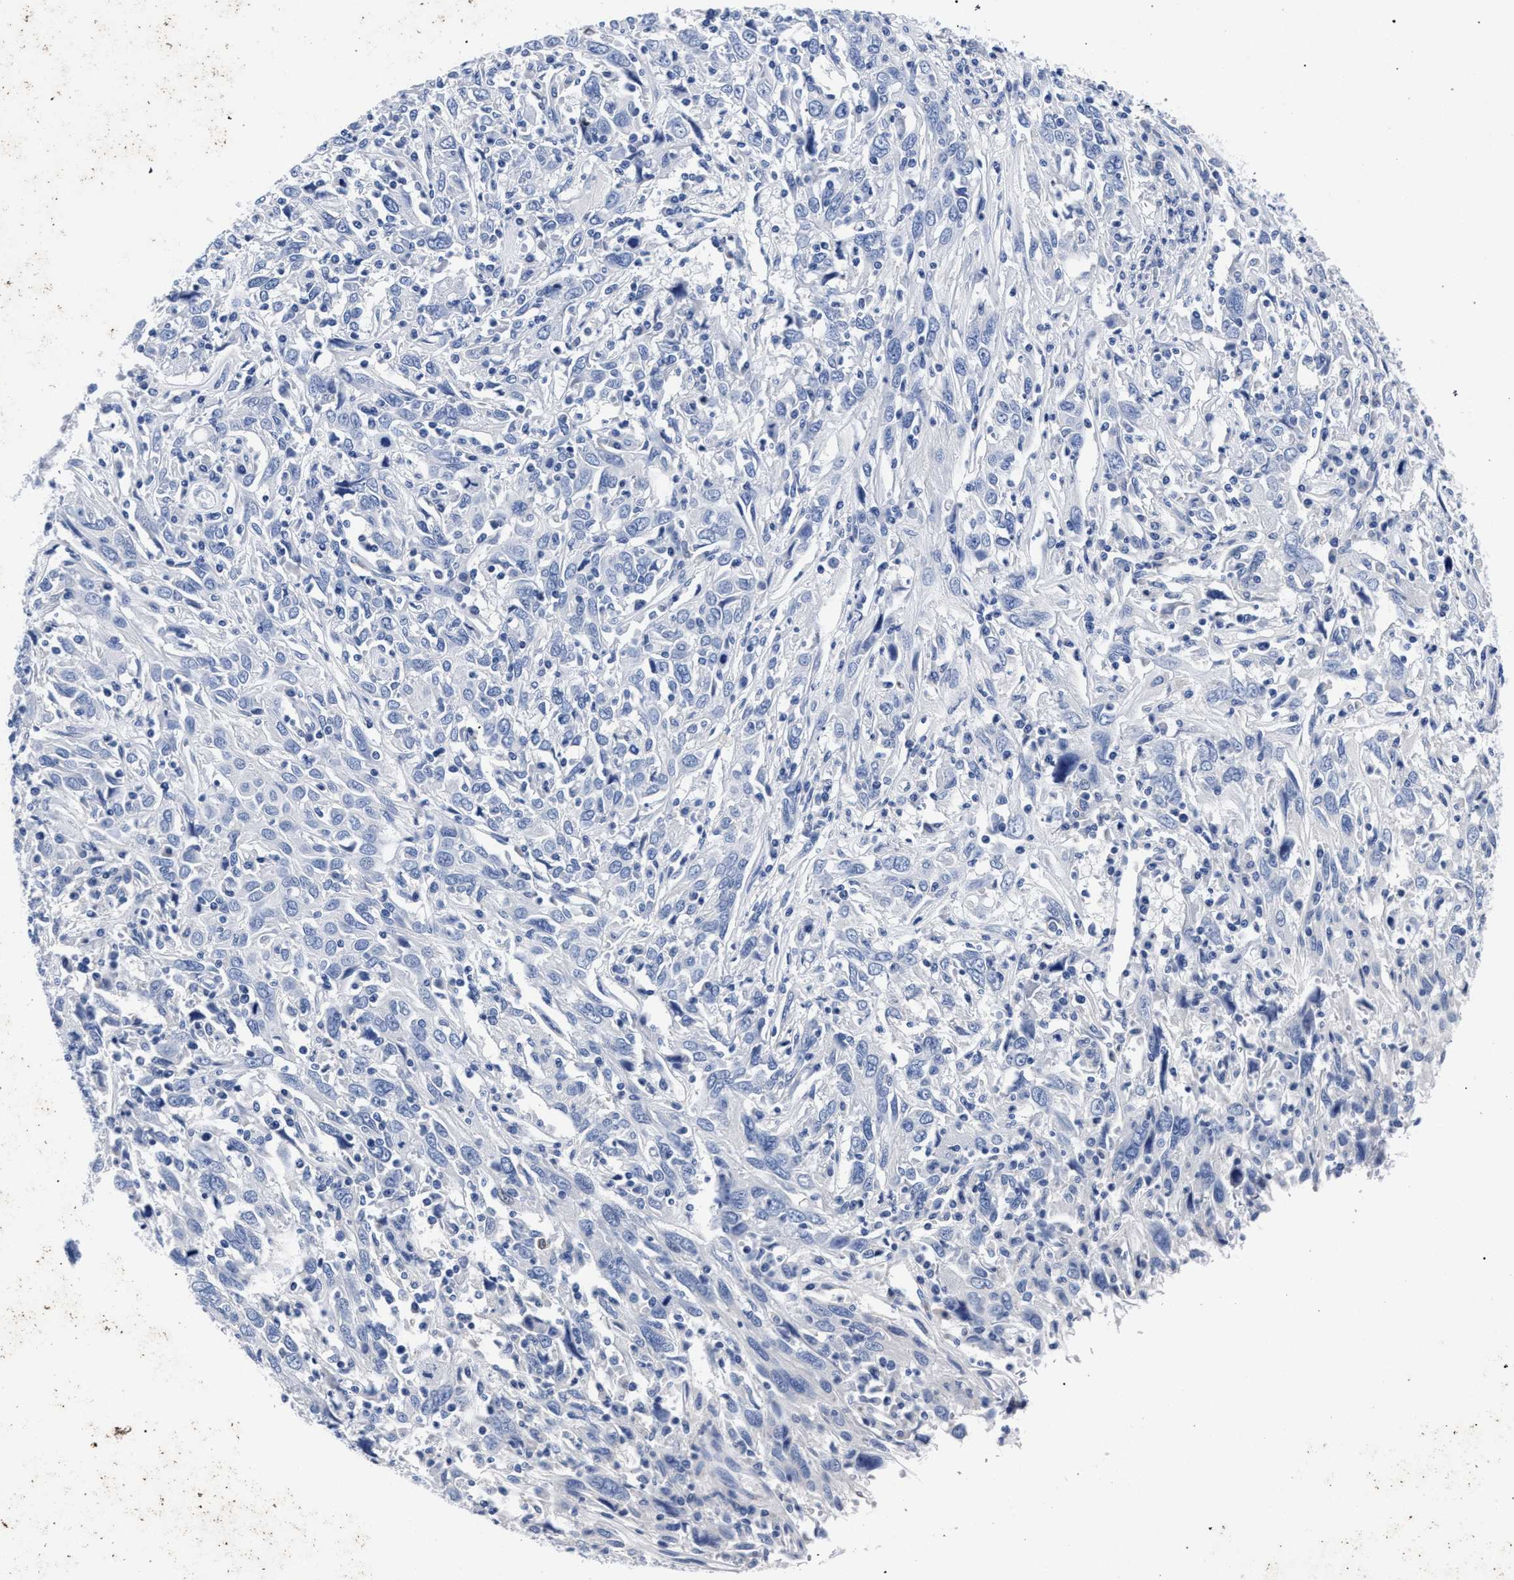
{"staining": {"intensity": "negative", "quantity": "none", "location": "none"}, "tissue": "cervical cancer", "cell_type": "Tumor cells", "image_type": "cancer", "snomed": [{"axis": "morphology", "description": "Squamous cell carcinoma, NOS"}, {"axis": "topography", "description": "Cervix"}], "caption": "Immunohistochemistry of cervical cancer reveals no expression in tumor cells.", "gene": "AKAP4", "patient": {"sex": "female", "age": 46}}